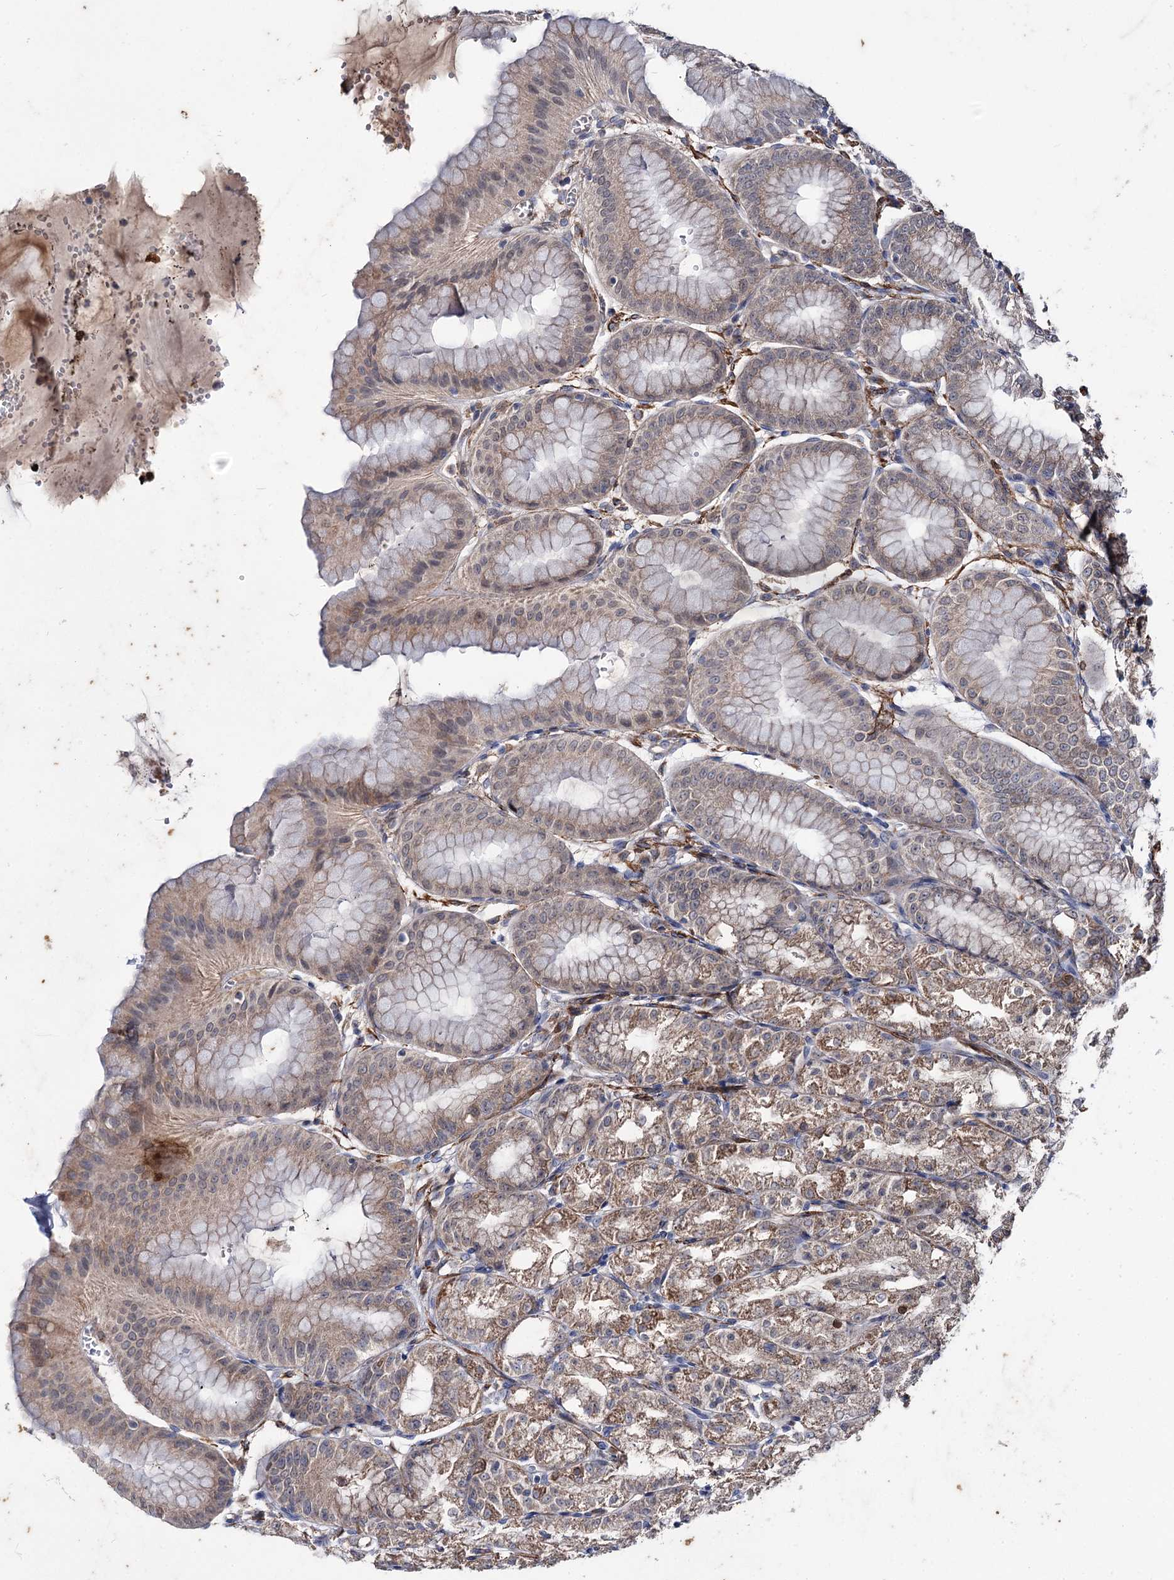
{"staining": {"intensity": "moderate", "quantity": ">75%", "location": "cytoplasmic/membranous"}, "tissue": "stomach", "cell_type": "Glandular cells", "image_type": "normal", "snomed": [{"axis": "morphology", "description": "Normal tissue, NOS"}, {"axis": "topography", "description": "Stomach, lower"}], "caption": "About >75% of glandular cells in unremarkable stomach show moderate cytoplasmic/membranous protein staining as visualized by brown immunohistochemical staining.", "gene": "CLPB", "patient": {"sex": "male", "age": 71}}